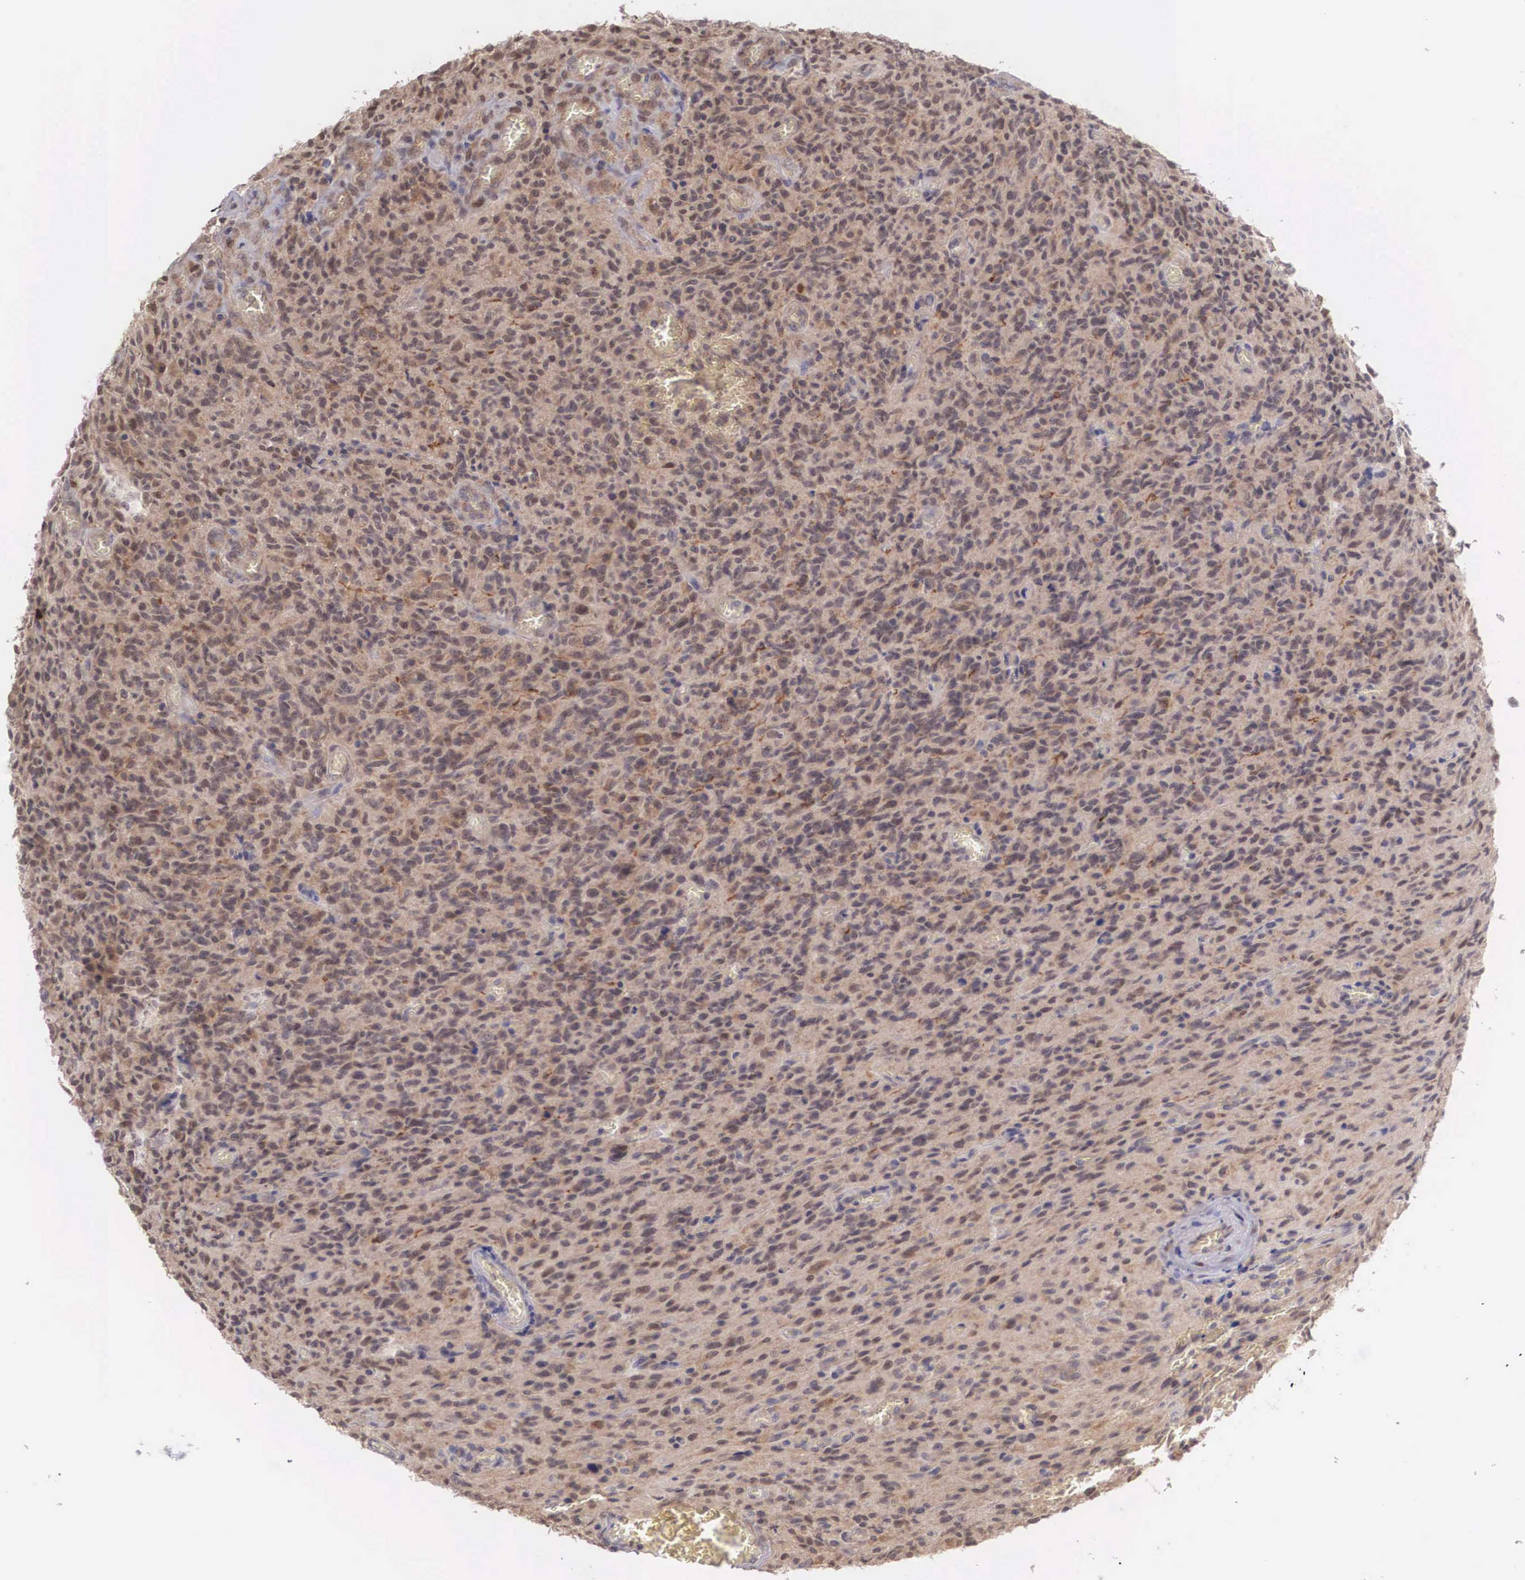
{"staining": {"intensity": "moderate", "quantity": ">75%", "location": "cytoplasmic/membranous,nuclear"}, "tissue": "glioma", "cell_type": "Tumor cells", "image_type": "cancer", "snomed": [{"axis": "morphology", "description": "Glioma, malignant, High grade"}, {"axis": "topography", "description": "Brain"}], "caption": "Malignant high-grade glioma was stained to show a protein in brown. There is medium levels of moderate cytoplasmic/membranous and nuclear expression in about >75% of tumor cells.", "gene": "DNAJB7", "patient": {"sex": "male", "age": 56}}